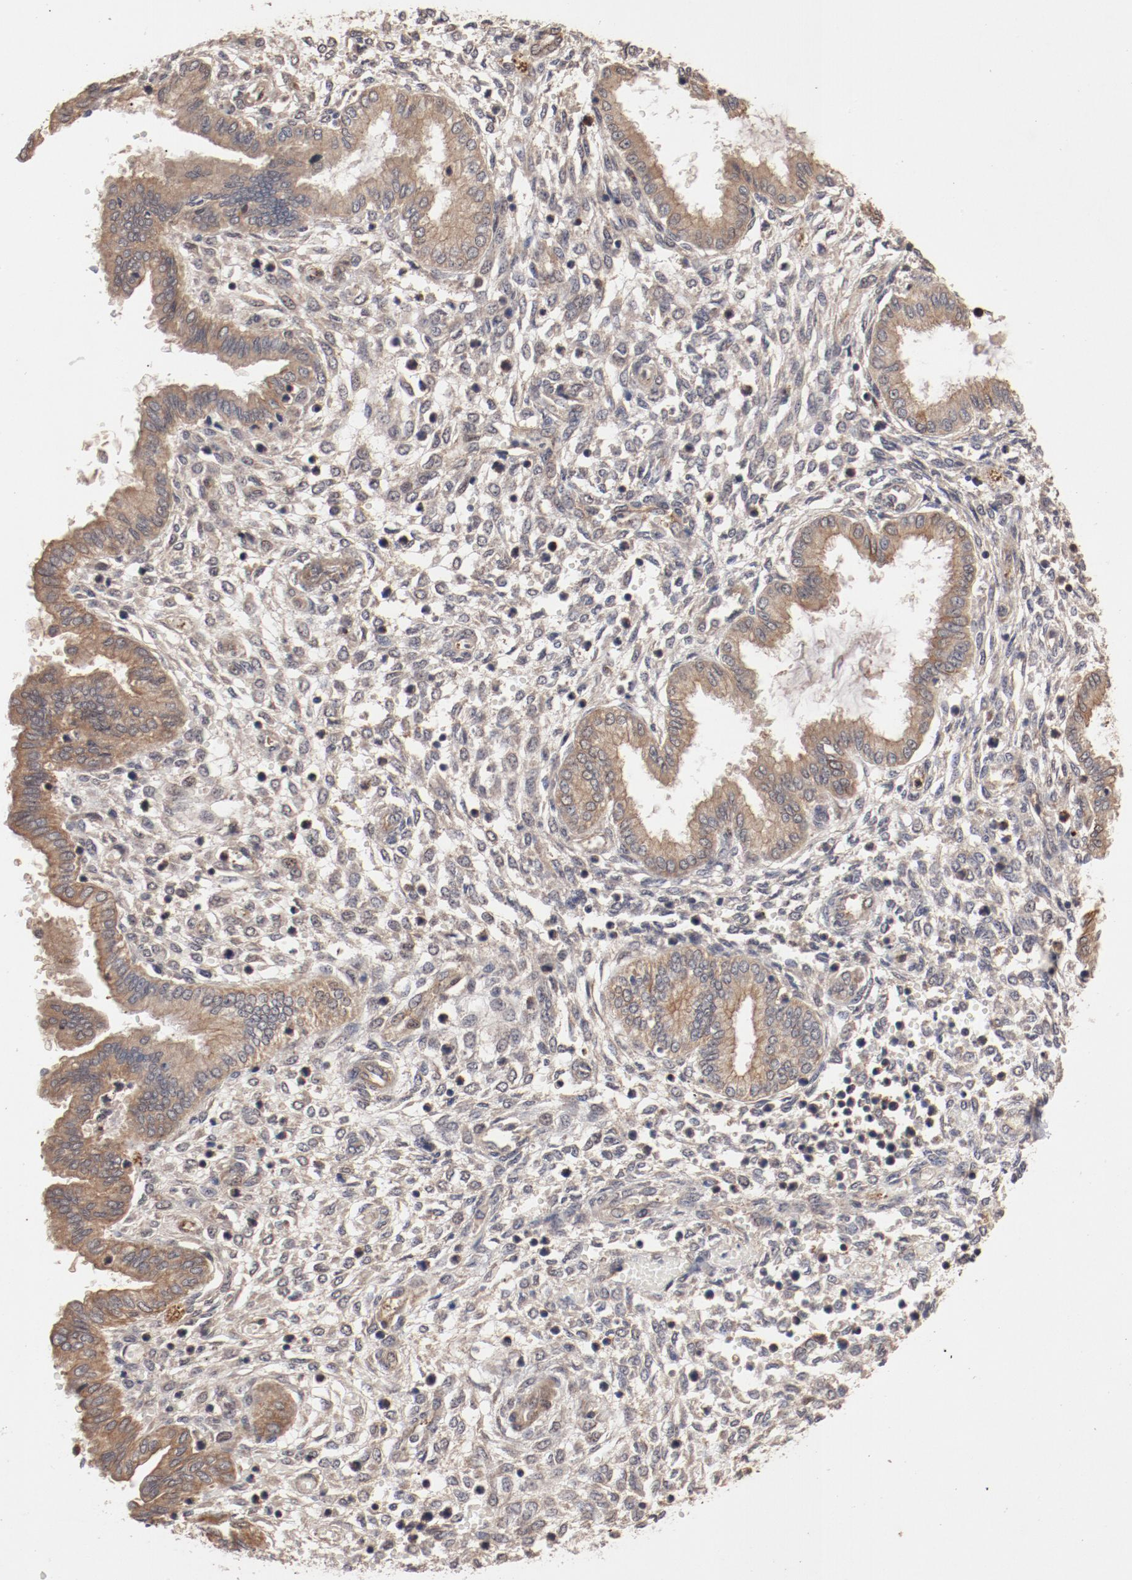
{"staining": {"intensity": "moderate", "quantity": ">75%", "location": "cytoplasmic/membranous"}, "tissue": "endometrium", "cell_type": "Cells in endometrial stroma", "image_type": "normal", "snomed": [{"axis": "morphology", "description": "Normal tissue, NOS"}, {"axis": "topography", "description": "Endometrium"}], "caption": "Protein analysis of normal endometrium shows moderate cytoplasmic/membranous staining in about >75% of cells in endometrial stroma.", "gene": "GUF1", "patient": {"sex": "female", "age": 33}}